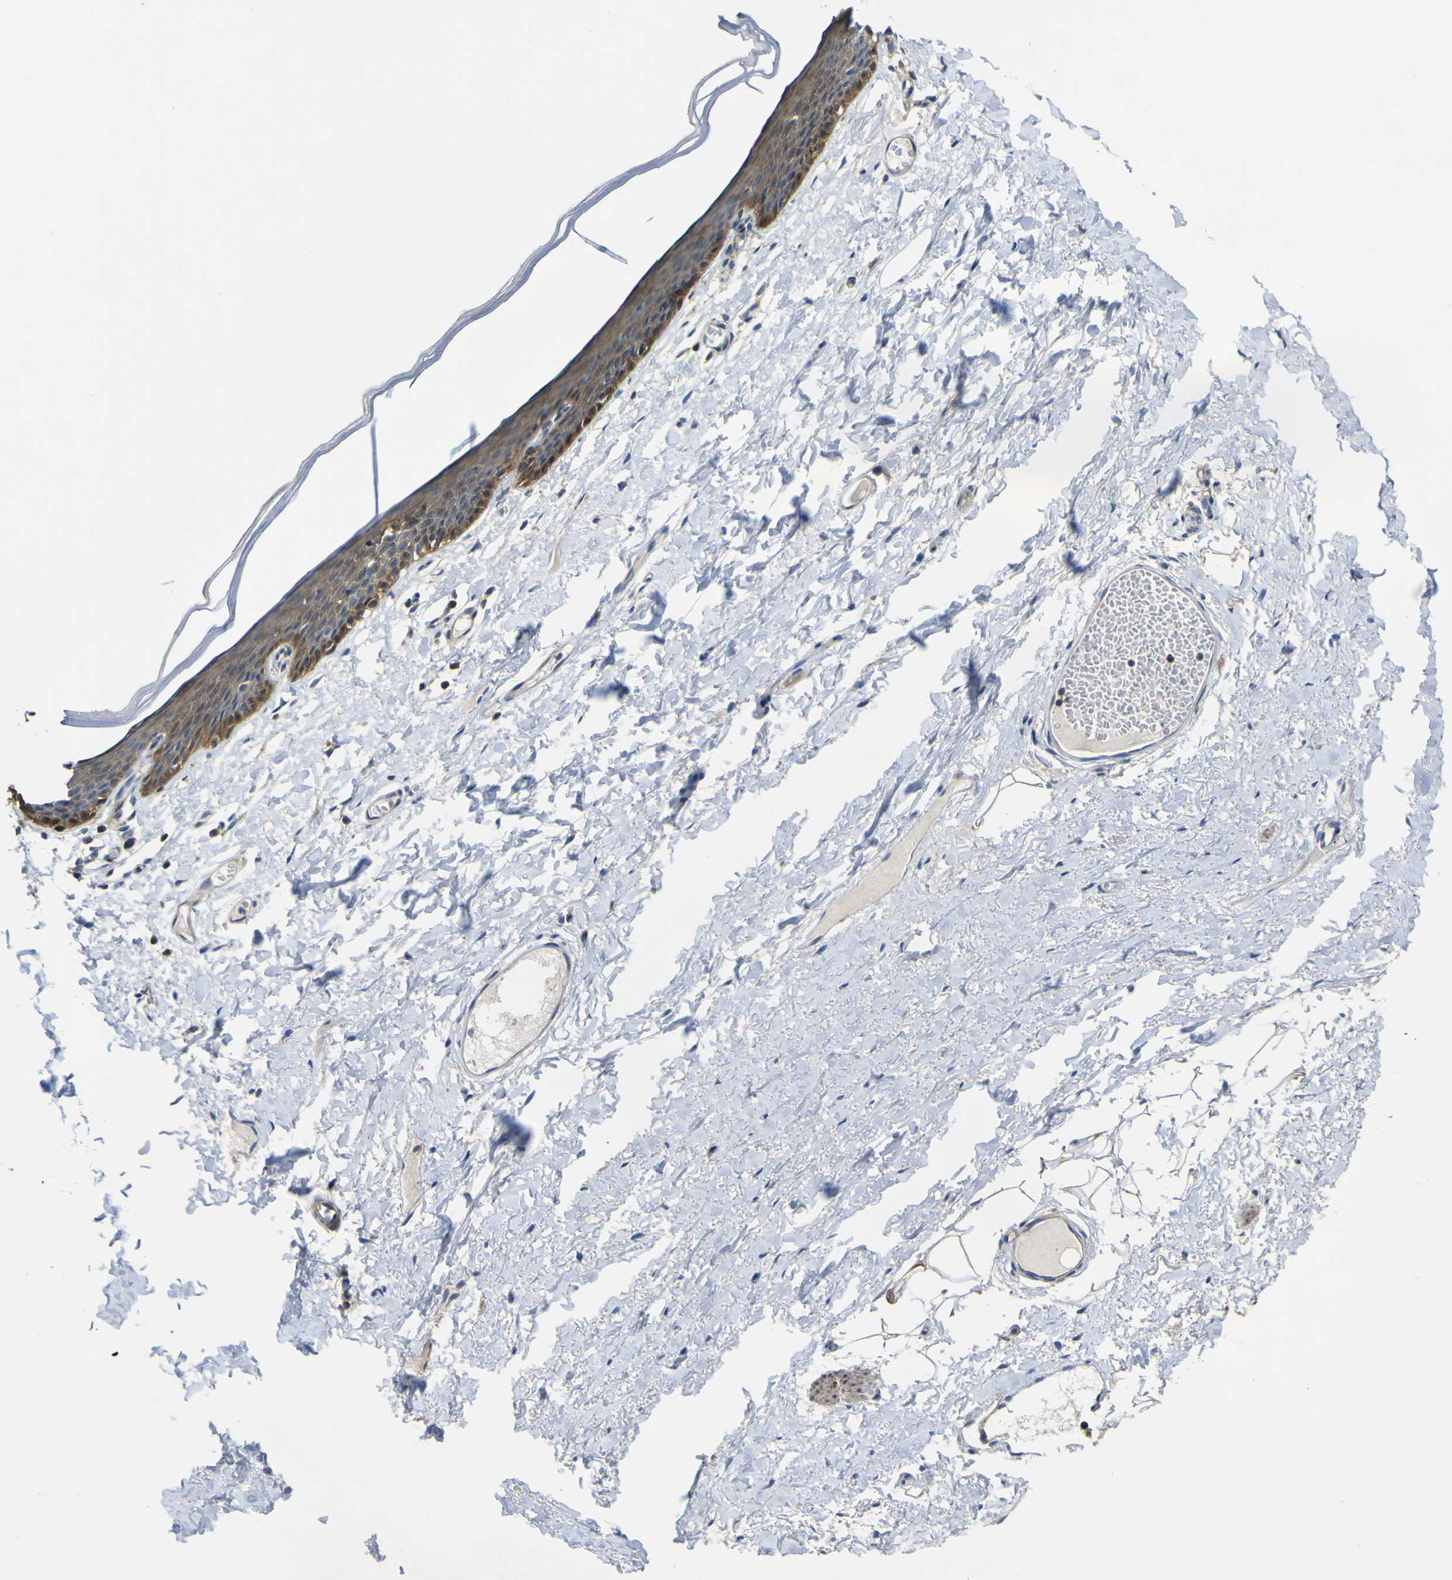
{"staining": {"intensity": "moderate", "quantity": ">75%", "location": "cytoplasmic/membranous"}, "tissue": "skin", "cell_type": "Epidermal cells", "image_type": "normal", "snomed": [{"axis": "morphology", "description": "Normal tissue, NOS"}, {"axis": "topography", "description": "Vulva"}], "caption": "IHC (DAB (3,3'-diaminobenzidine)) staining of benign human skin displays moderate cytoplasmic/membranous protein positivity in about >75% of epidermal cells. (Brightfield microscopy of DAB IHC at high magnification).", "gene": "EML2", "patient": {"sex": "female", "age": 54}}